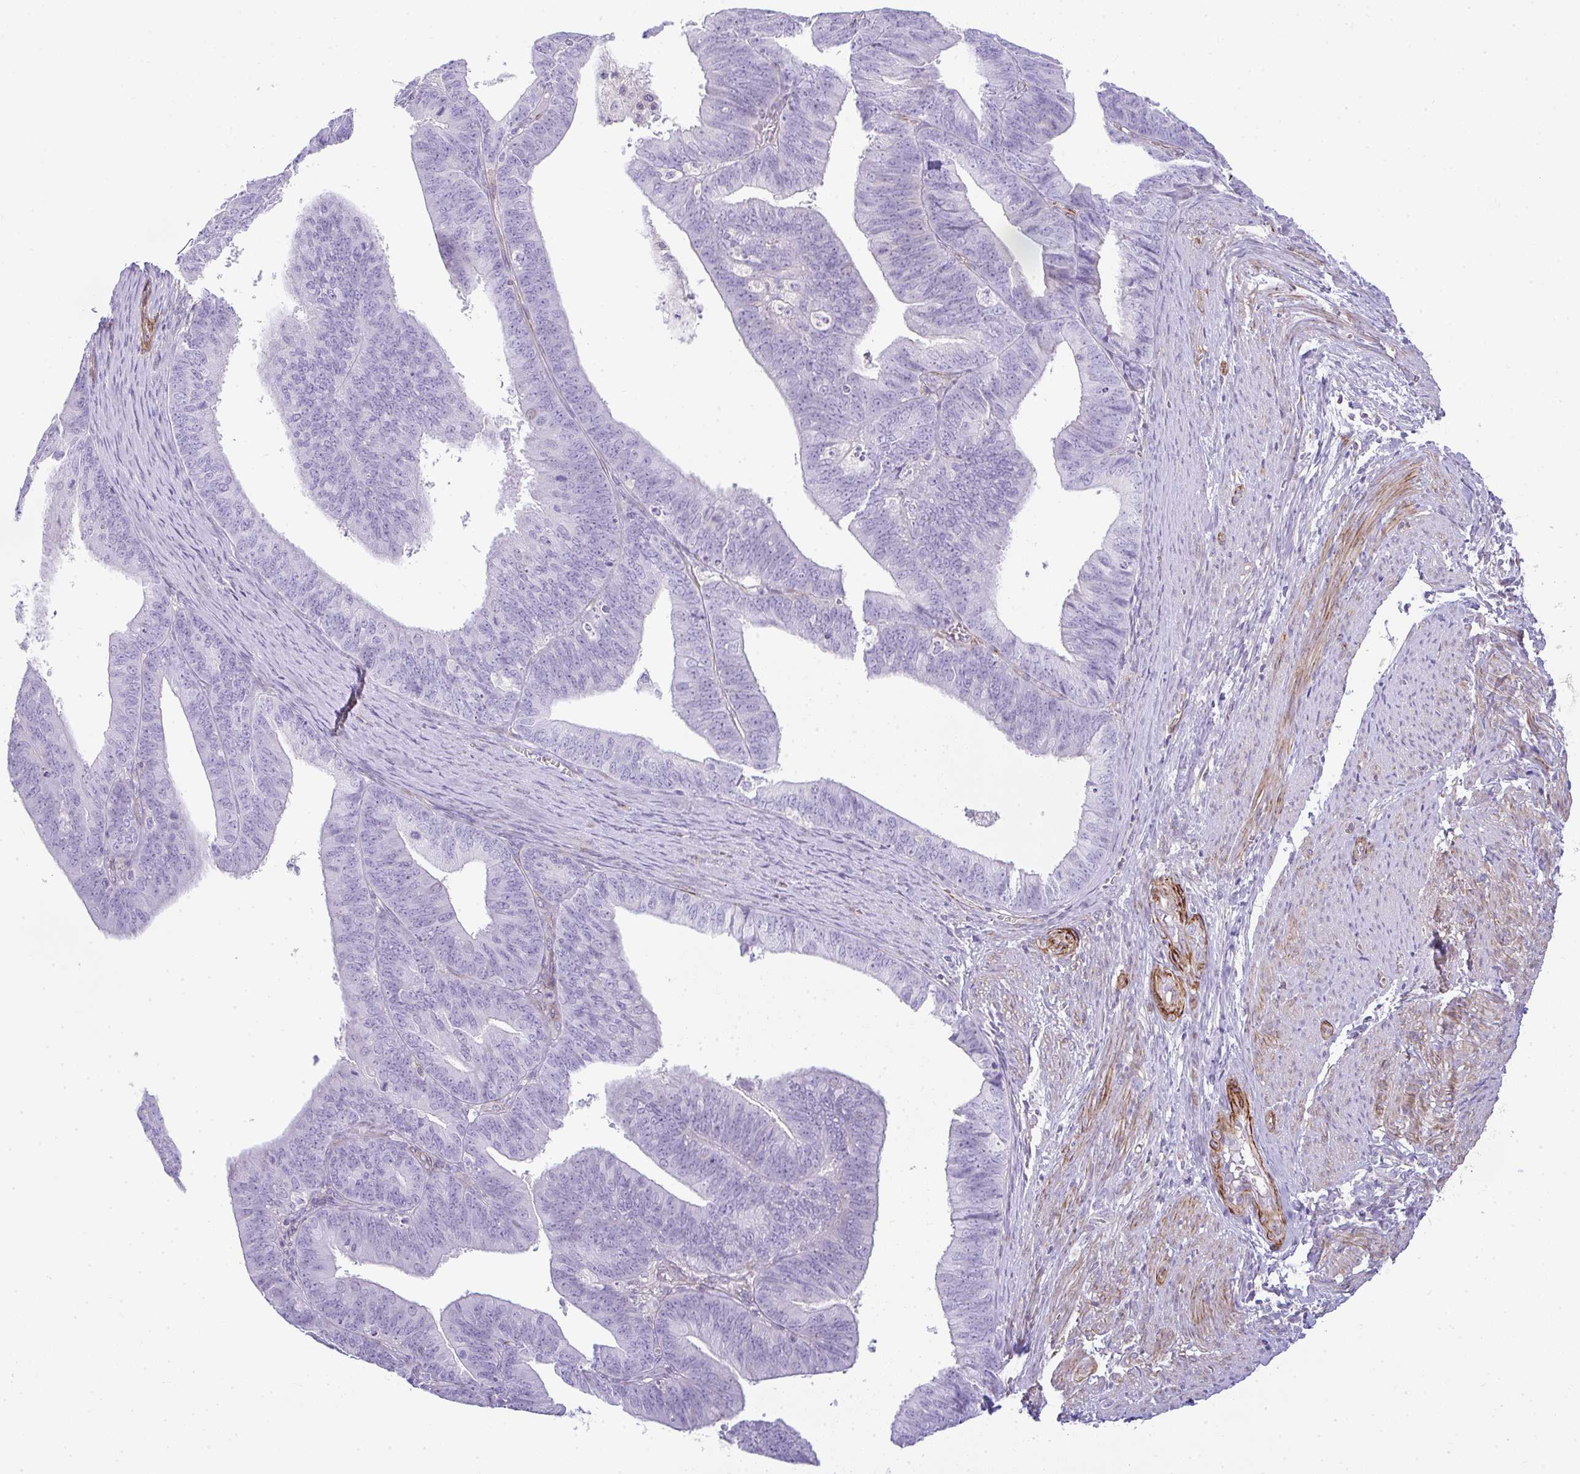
{"staining": {"intensity": "negative", "quantity": "none", "location": "none"}, "tissue": "endometrial cancer", "cell_type": "Tumor cells", "image_type": "cancer", "snomed": [{"axis": "morphology", "description": "Adenocarcinoma, NOS"}, {"axis": "topography", "description": "Endometrium"}], "caption": "There is no significant positivity in tumor cells of endometrial adenocarcinoma. (IHC, brightfield microscopy, high magnification).", "gene": "CDRT15", "patient": {"sex": "female", "age": 73}}